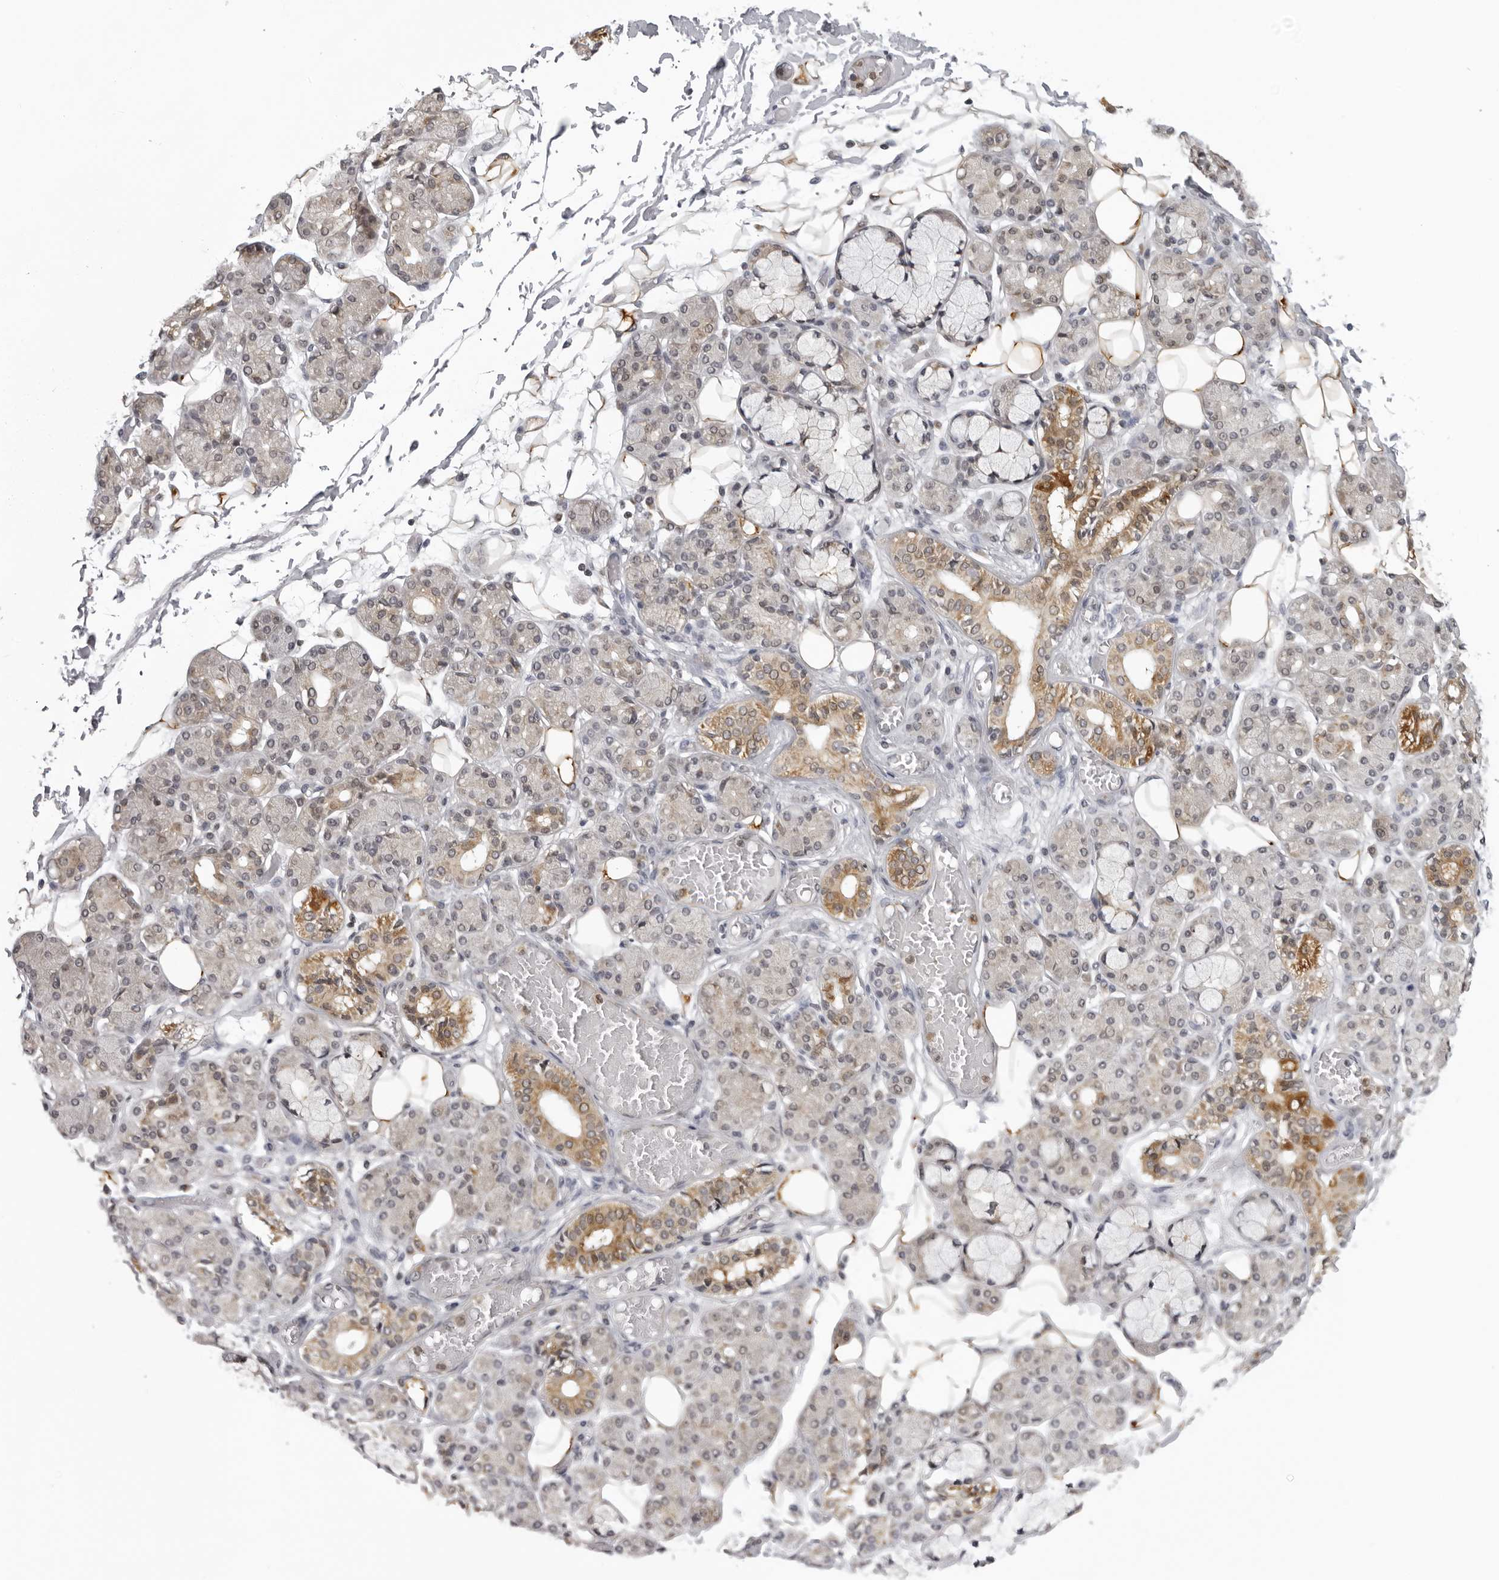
{"staining": {"intensity": "moderate", "quantity": "25%-75%", "location": "cytoplasmic/membranous"}, "tissue": "salivary gland", "cell_type": "Glandular cells", "image_type": "normal", "snomed": [{"axis": "morphology", "description": "Normal tissue, NOS"}, {"axis": "topography", "description": "Salivary gland"}], "caption": "A medium amount of moderate cytoplasmic/membranous staining is present in about 25%-75% of glandular cells in benign salivary gland.", "gene": "MRPS15", "patient": {"sex": "male", "age": 63}}